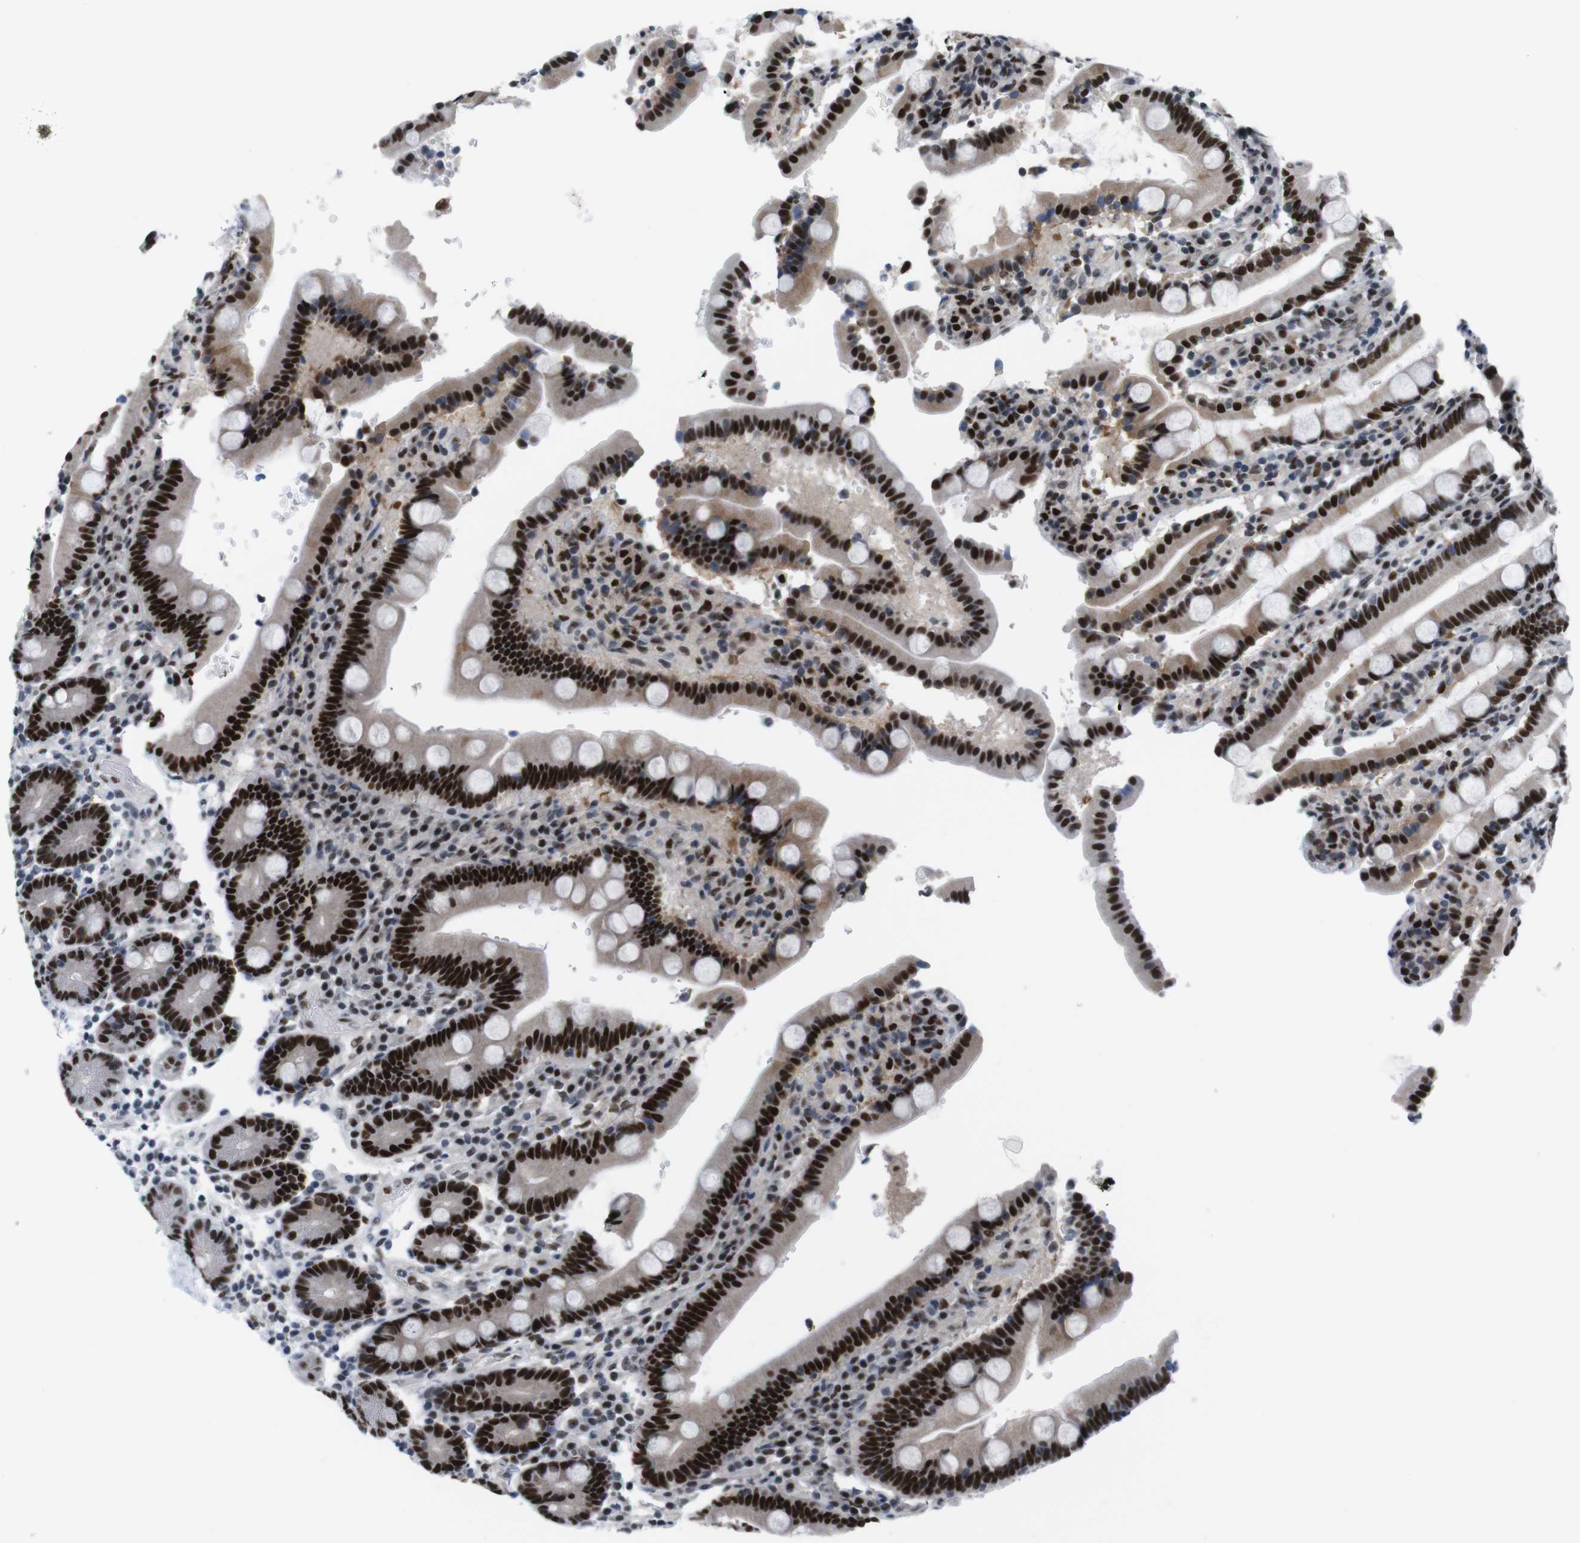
{"staining": {"intensity": "strong", "quantity": ">75%", "location": "nuclear"}, "tissue": "duodenum", "cell_type": "Glandular cells", "image_type": "normal", "snomed": [{"axis": "morphology", "description": "Normal tissue, NOS"}, {"axis": "topography", "description": "Small intestine, NOS"}], "caption": "Duodenum stained for a protein reveals strong nuclear positivity in glandular cells.", "gene": "PSME3", "patient": {"sex": "female", "age": 71}}